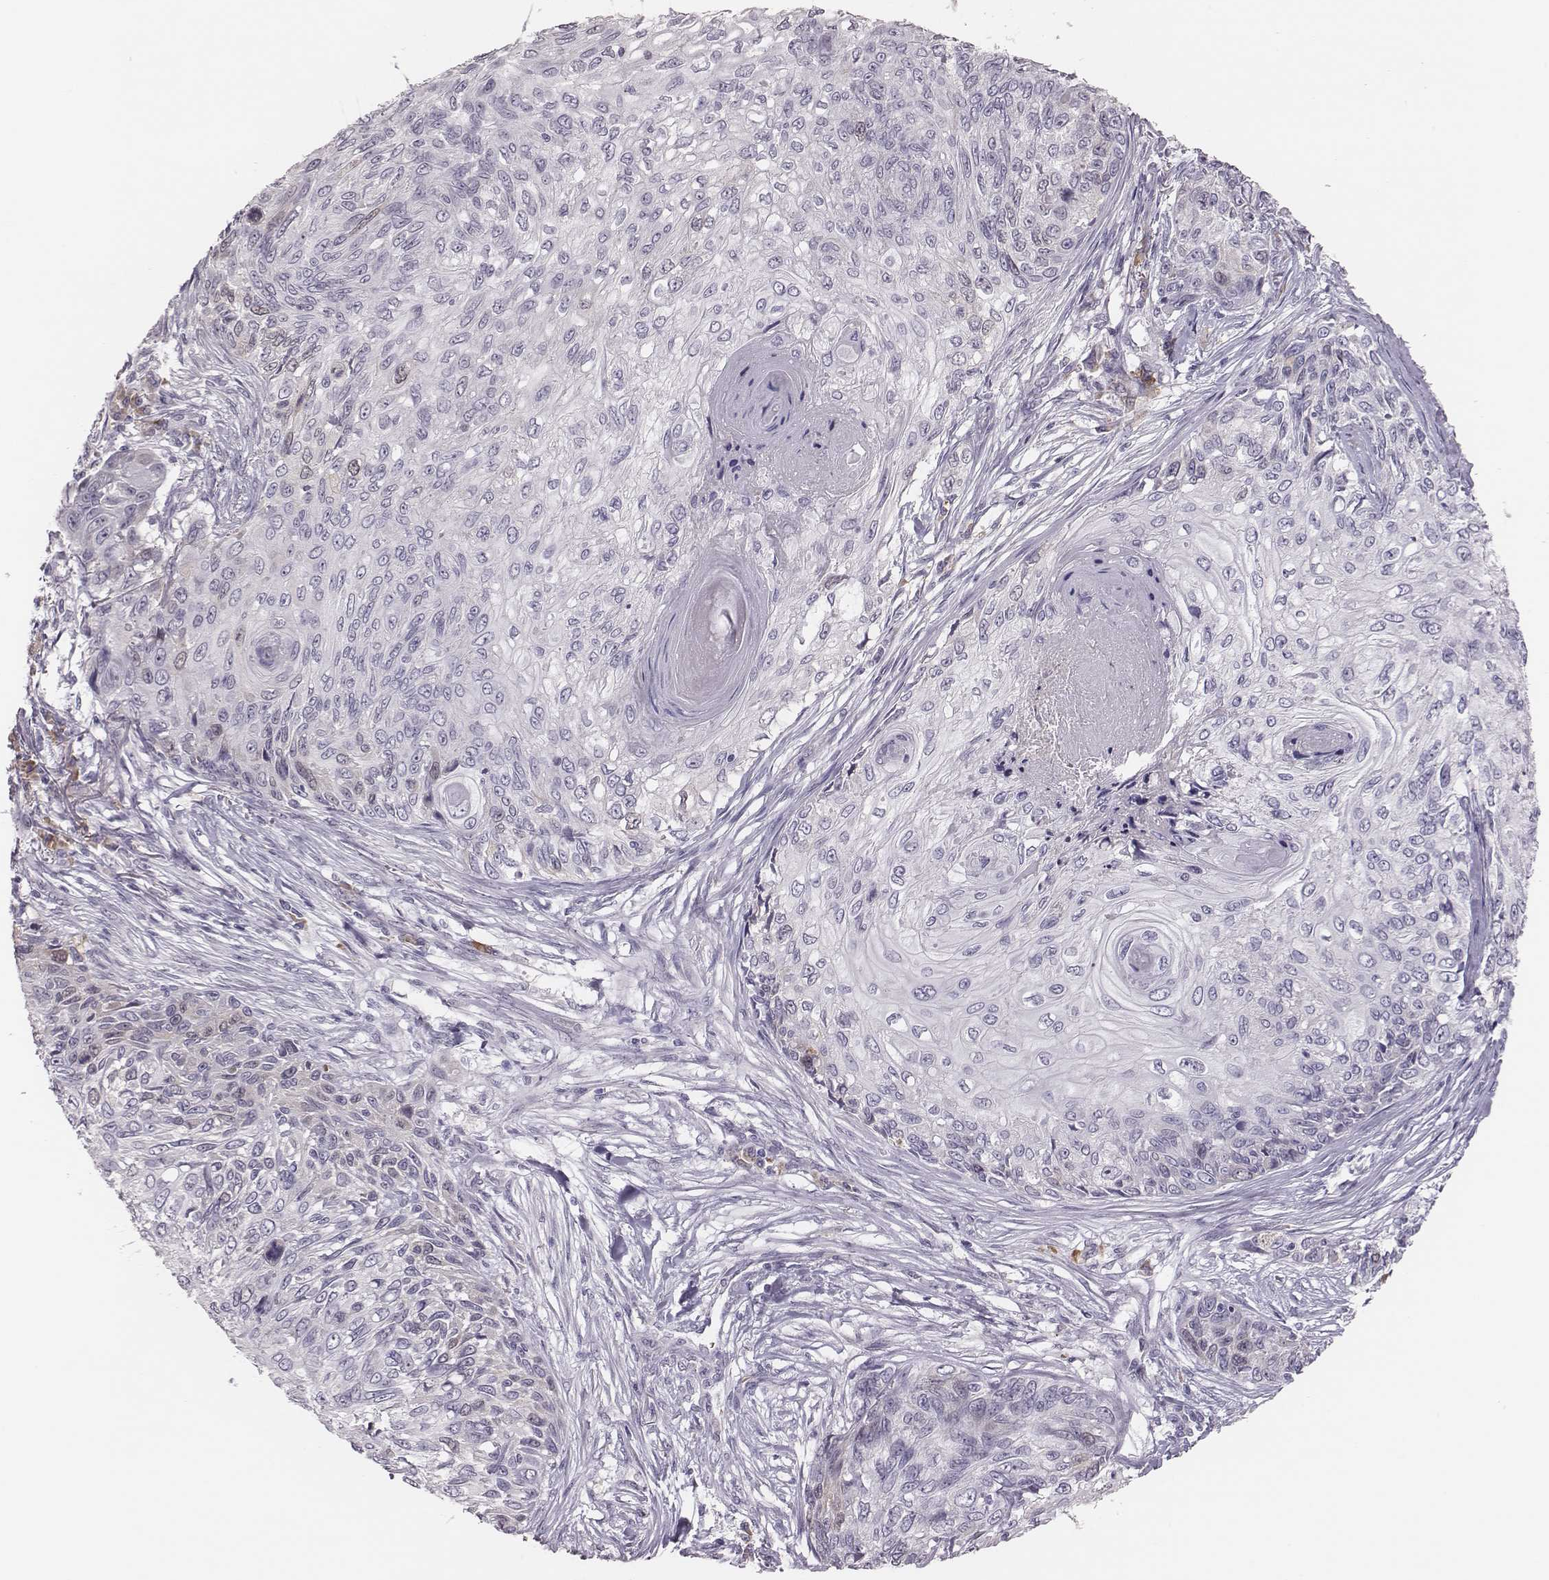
{"staining": {"intensity": "negative", "quantity": "none", "location": "none"}, "tissue": "skin cancer", "cell_type": "Tumor cells", "image_type": "cancer", "snomed": [{"axis": "morphology", "description": "Squamous cell carcinoma, NOS"}, {"axis": "topography", "description": "Skin"}], "caption": "There is no significant staining in tumor cells of skin squamous cell carcinoma. (Stains: DAB immunohistochemistry with hematoxylin counter stain, Microscopy: brightfield microscopy at high magnification).", "gene": "PBK", "patient": {"sex": "male", "age": 92}}